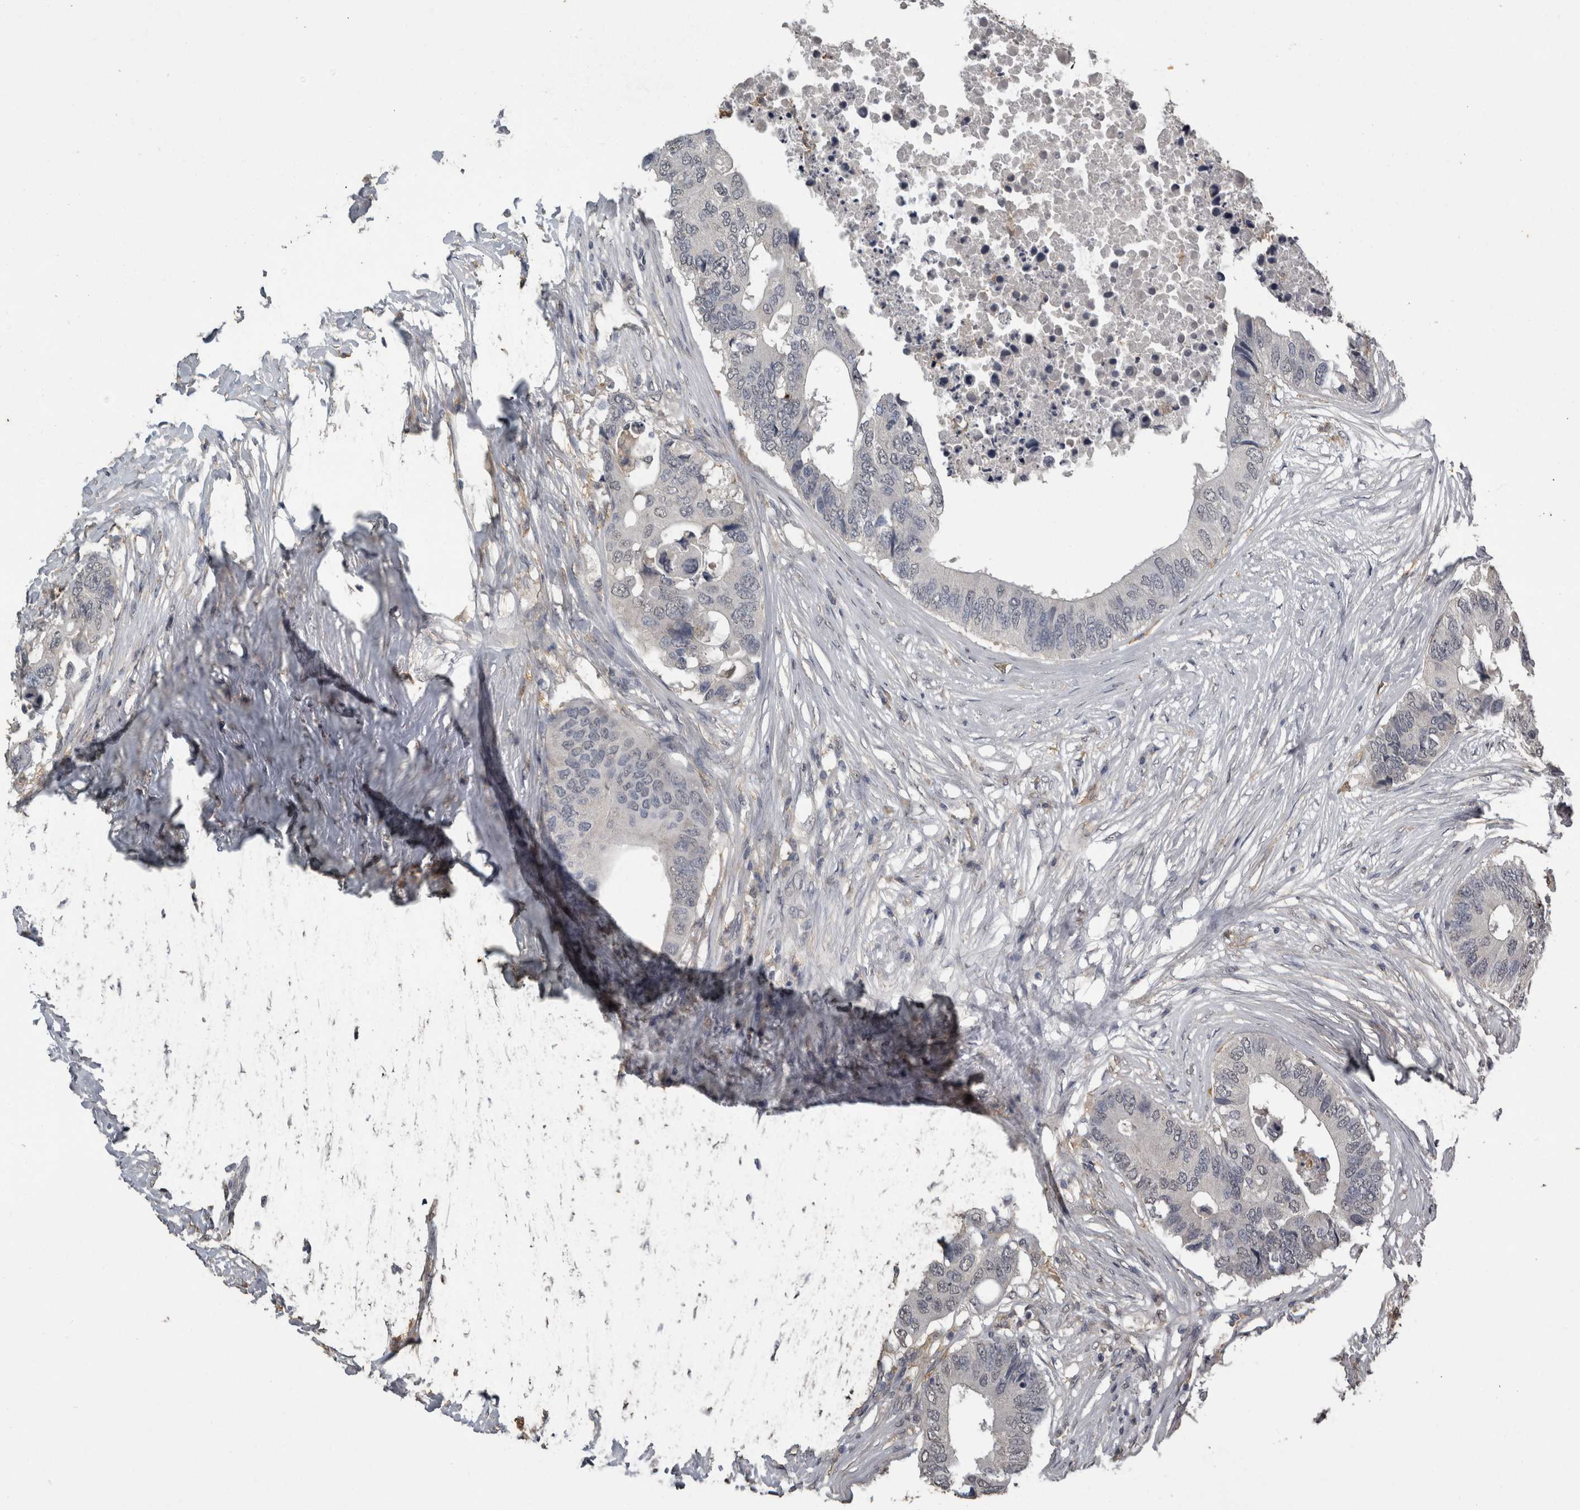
{"staining": {"intensity": "negative", "quantity": "none", "location": "none"}, "tissue": "colorectal cancer", "cell_type": "Tumor cells", "image_type": "cancer", "snomed": [{"axis": "morphology", "description": "Adenocarcinoma, NOS"}, {"axis": "topography", "description": "Colon"}], "caption": "This is a photomicrograph of immunohistochemistry (IHC) staining of colorectal cancer (adenocarcinoma), which shows no positivity in tumor cells.", "gene": "PIK3AP1", "patient": {"sex": "male", "age": 71}}